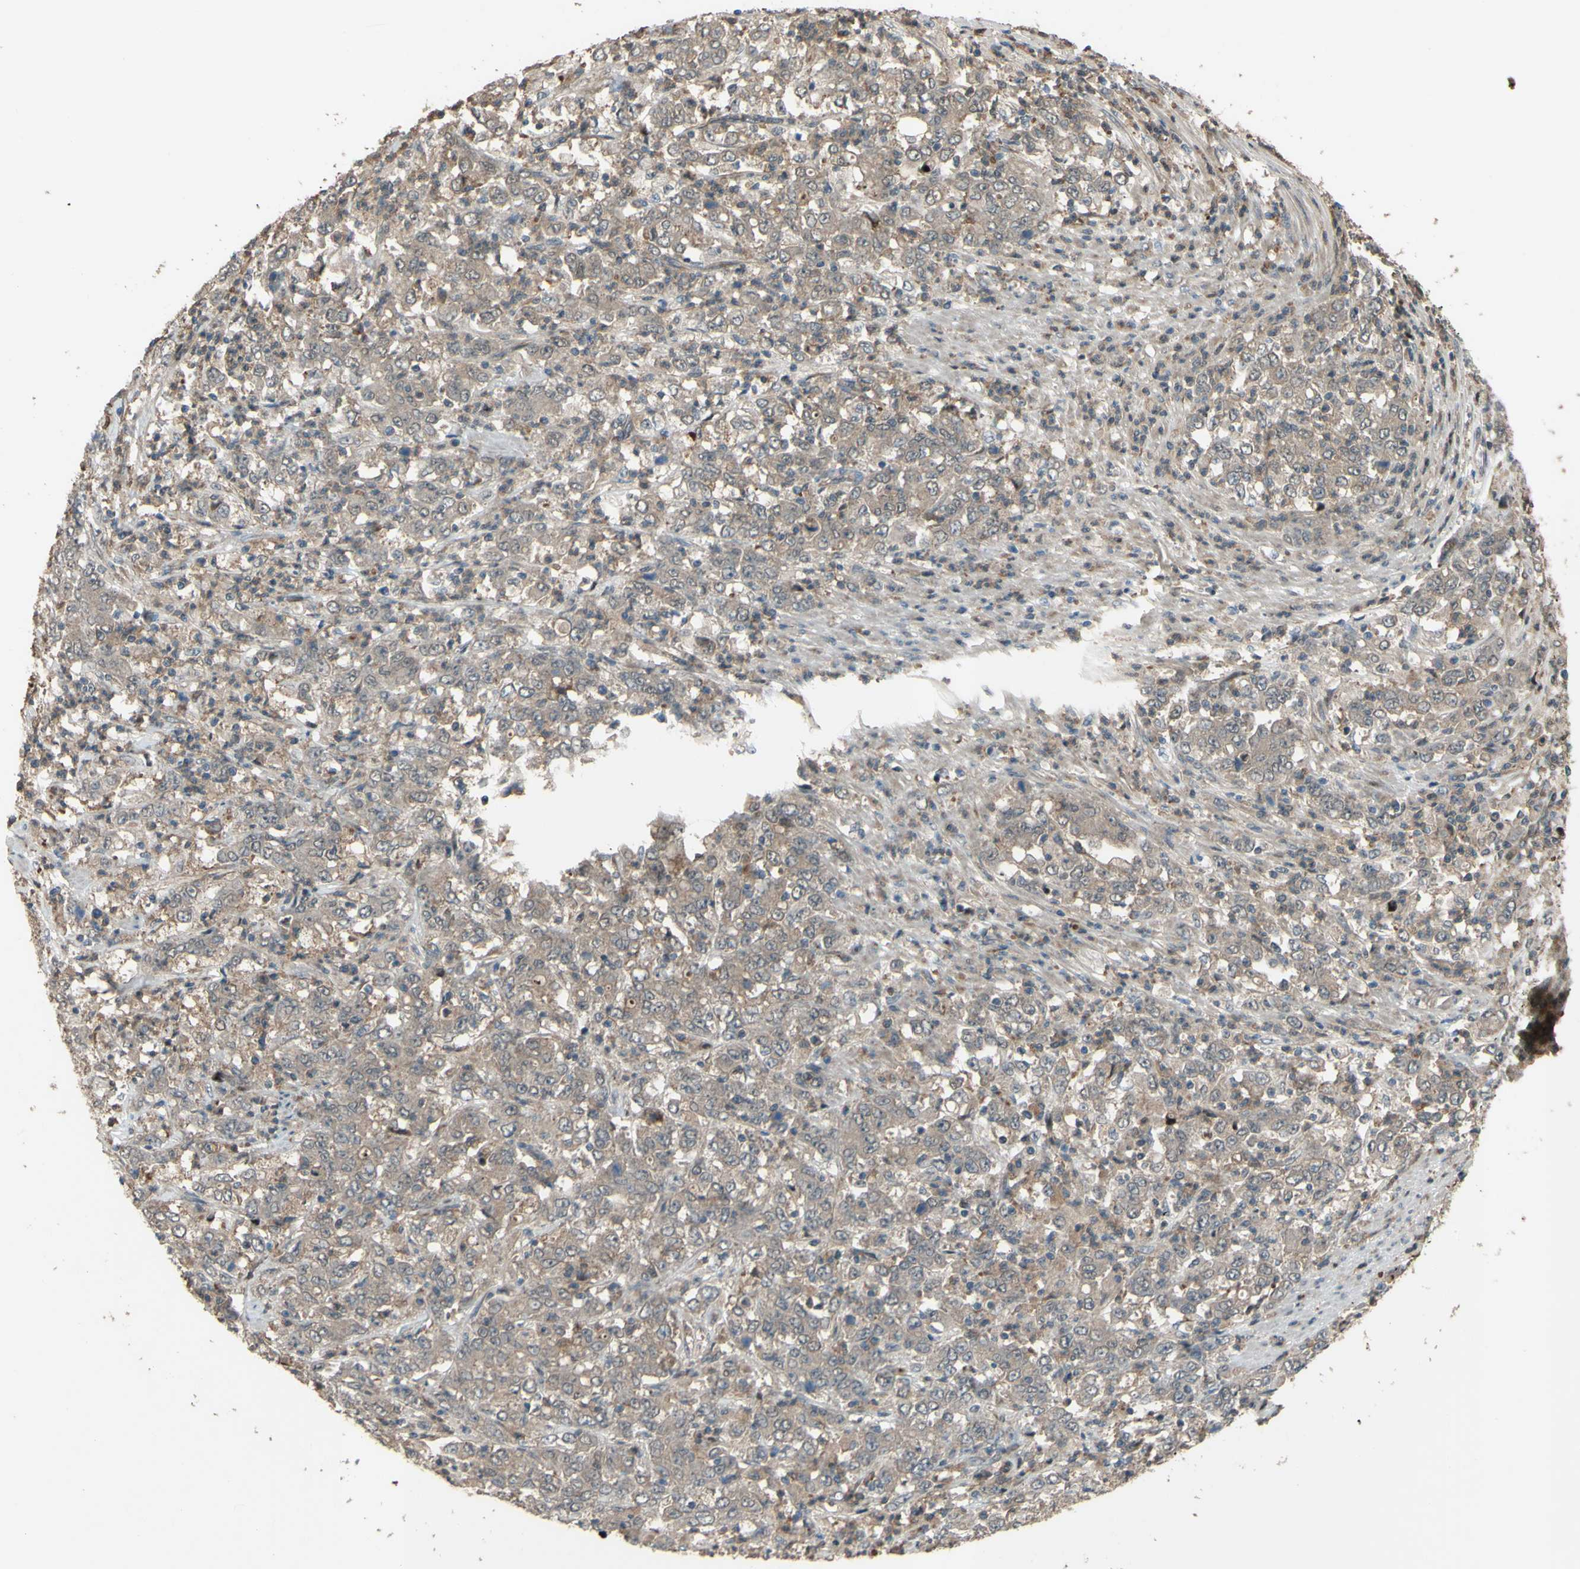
{"staining": {"intensity": "weak", "quantity": ">75%", "location": "cytoplasmic/membranous"}, "tissue": "stomach cancer", "cell_type": "Tumor cells", "image_type": "cancer", "snomed": [{"axis": "morphology", "description": "Adenocarcinoma, NOS"}, {"axis": "topography", "description": "Stomach, lower"}], "caption": "A brown stain shows weak cytoplasmic/membranous staining of a protein in human stomach cancer tumor cells.", "gene": "SHROOM4", "patient": {"sex": "female", "age": 71}}